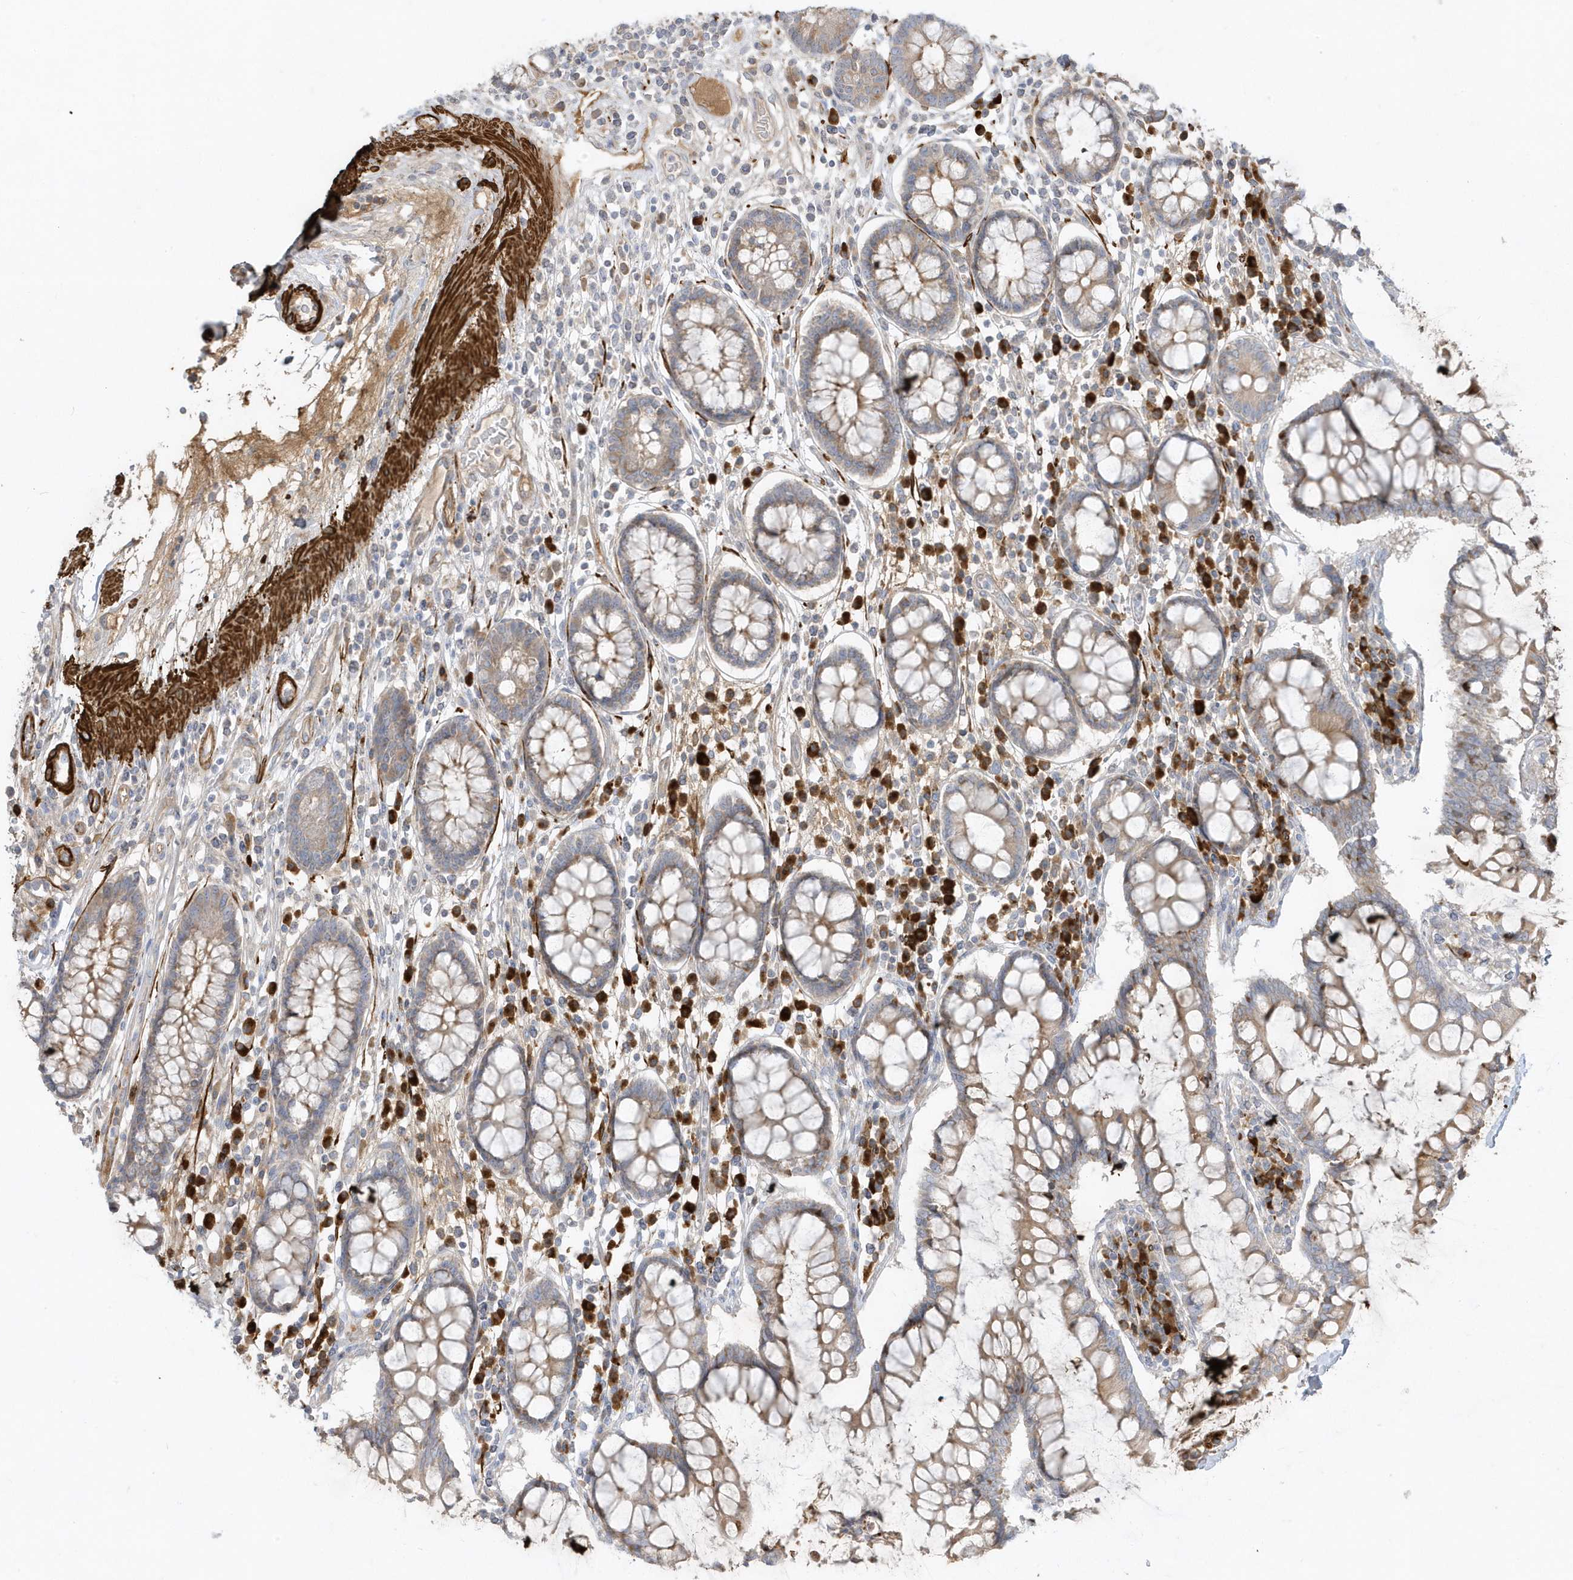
{"staining": {"intensity": "weak", "quantity": "25%-75%", "location": "cytoplasmic/membranous"}, "tissue": "colon", "cell_type": "Endothelial cells", "image_type": "normal", "snomed": [{"axis": "morphology", "description": "Normal tissue, NOS"}, {"axis": "topography", "description": "Colon"}], "caption": "Protein staining of unremarkable colon displays weak cytoplasmic/membranous staining in about 25%-75% of endothelial cells.", "gene": "THADA", "patient": {"sex": "female", "age": 79}}